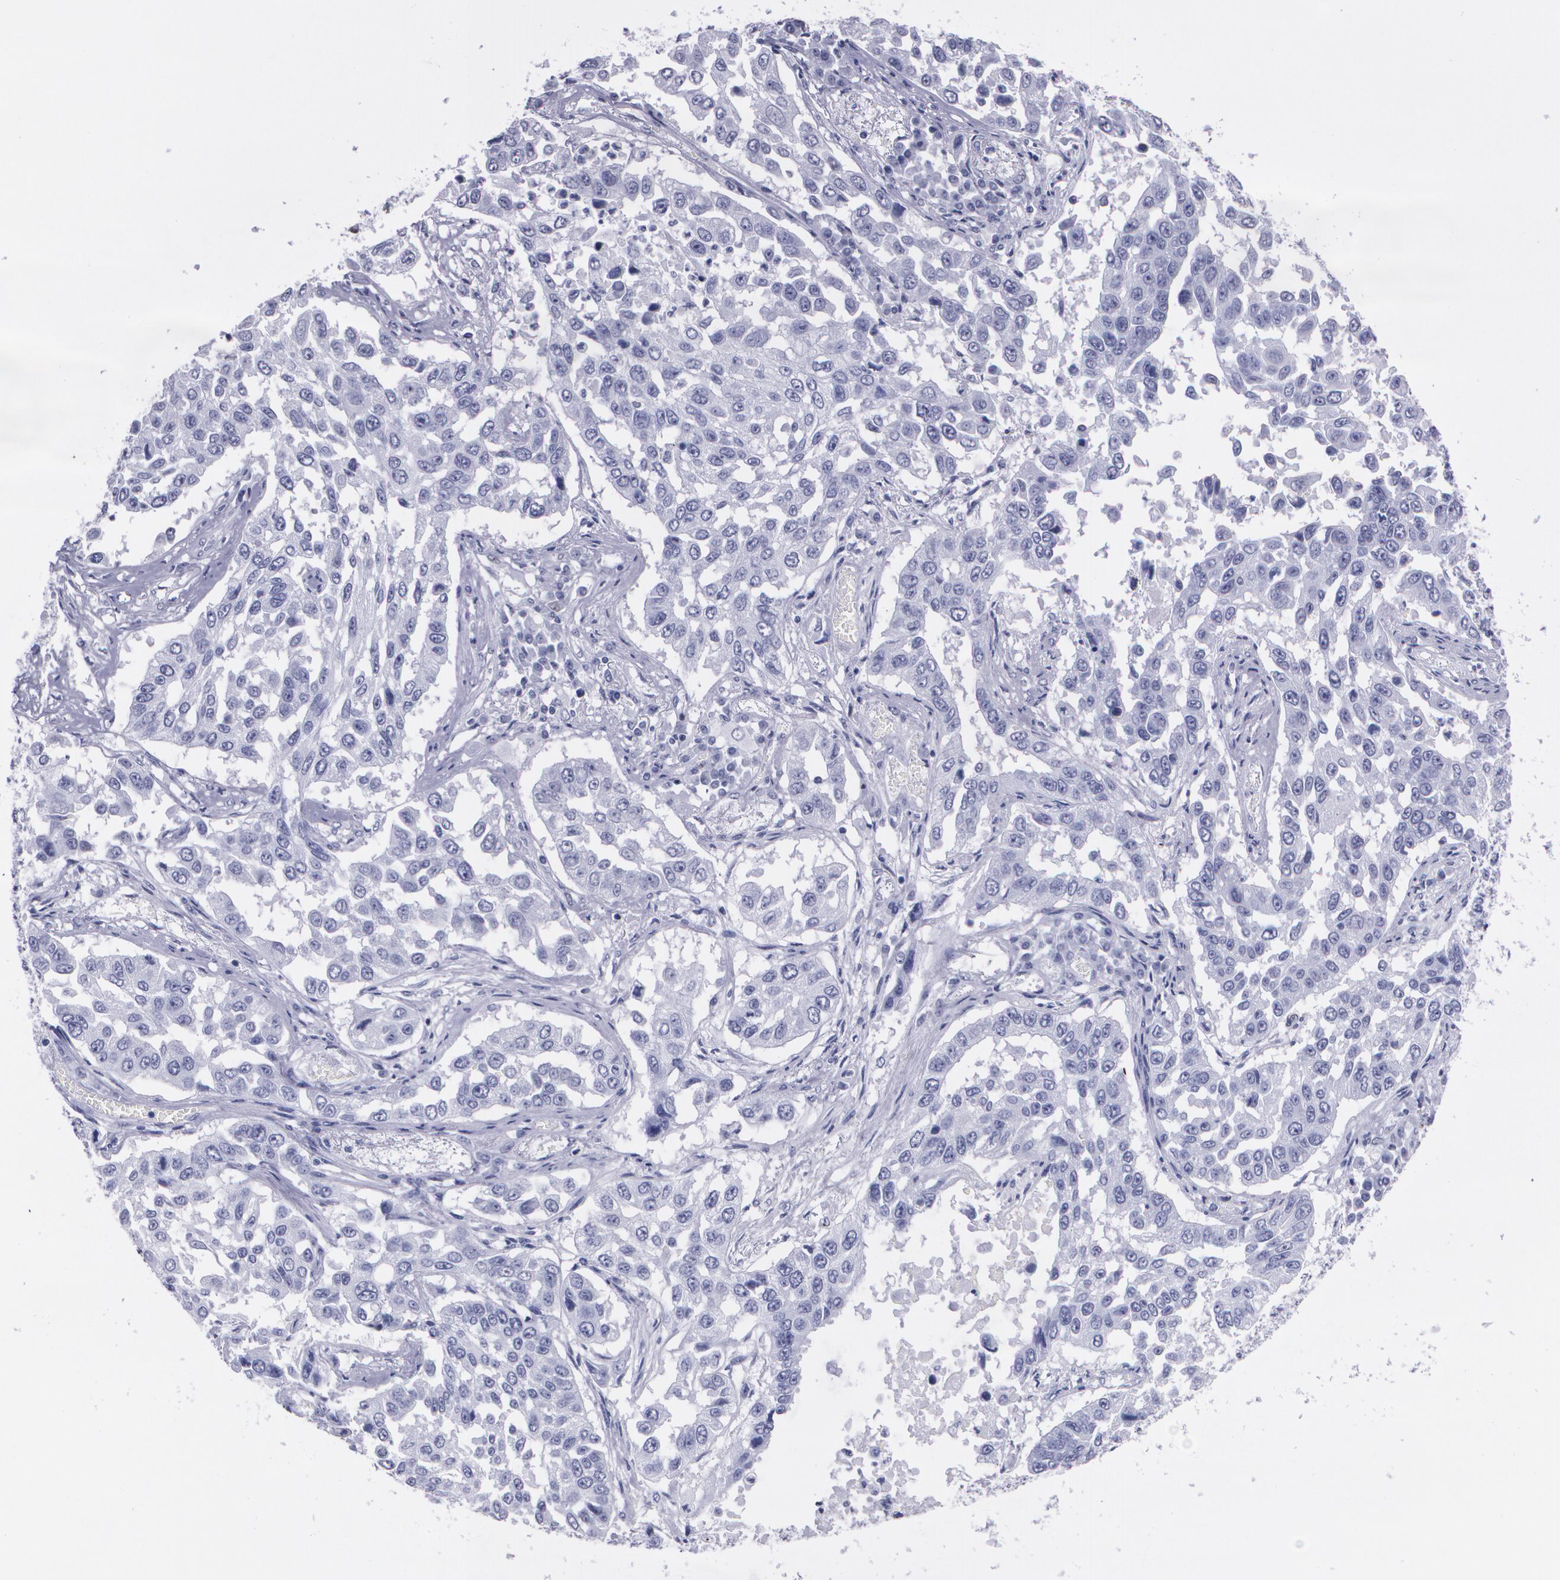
{"staining": {"intensity": "negative", "quantity": "none", "location": "none"}, "tissue": "lung cancer", "cell_type": "Tumor cells", "image_type": "cancer", "snomed": [{"axis": "morphology", "description": "Squamous cell carcinoma, NOS"}, {"axis": "topography", "description": "Lung"}], "caption": "High power microscopy photomicrograph of an IHC image of lung cancer, revealing no significant staining in tumor cells.", "gene": "TP53", "patient": {"sex": "male", "age": 71}}